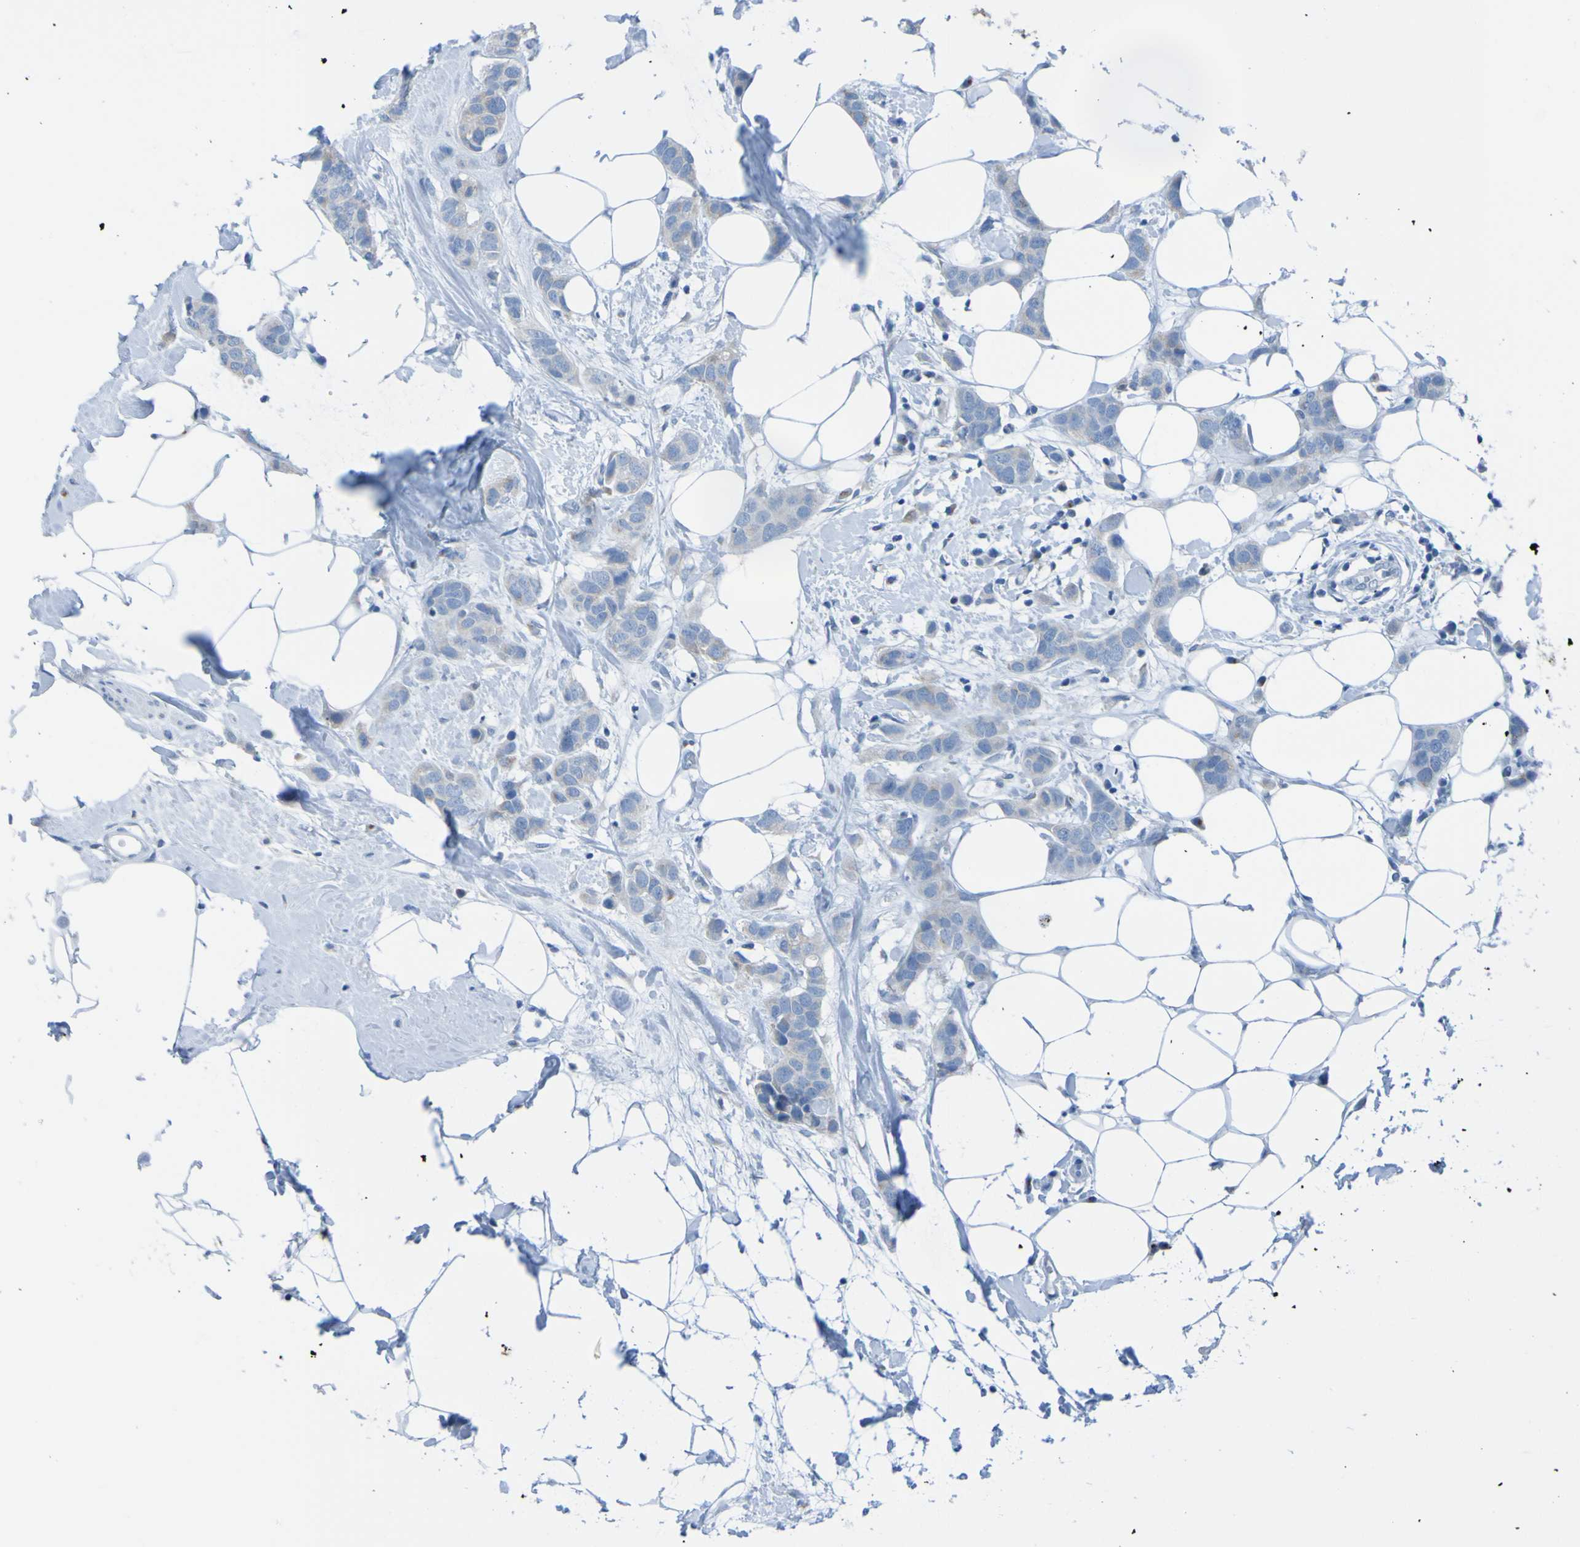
{"staining": {"intensity": "negative", "quantity": "none", "location": "none"}, "tissue": "breast cancer", "cell_type": "Tumor cells", "image_type": "cancer", "snomed": [{"axis": "morphology", "description": "Normal tissue, NOS"}, {"axis": "morphology", "description": "Duct carcinoma"}, {"axis": "topography", "description": "Breast"}], "caption": "A histopathology image of breast intraductal carcinoma stained for a protein displays no brown staining in tumor cells.", "gene": "ACMSD", "patient": {"sex": "female", "age": 50}}